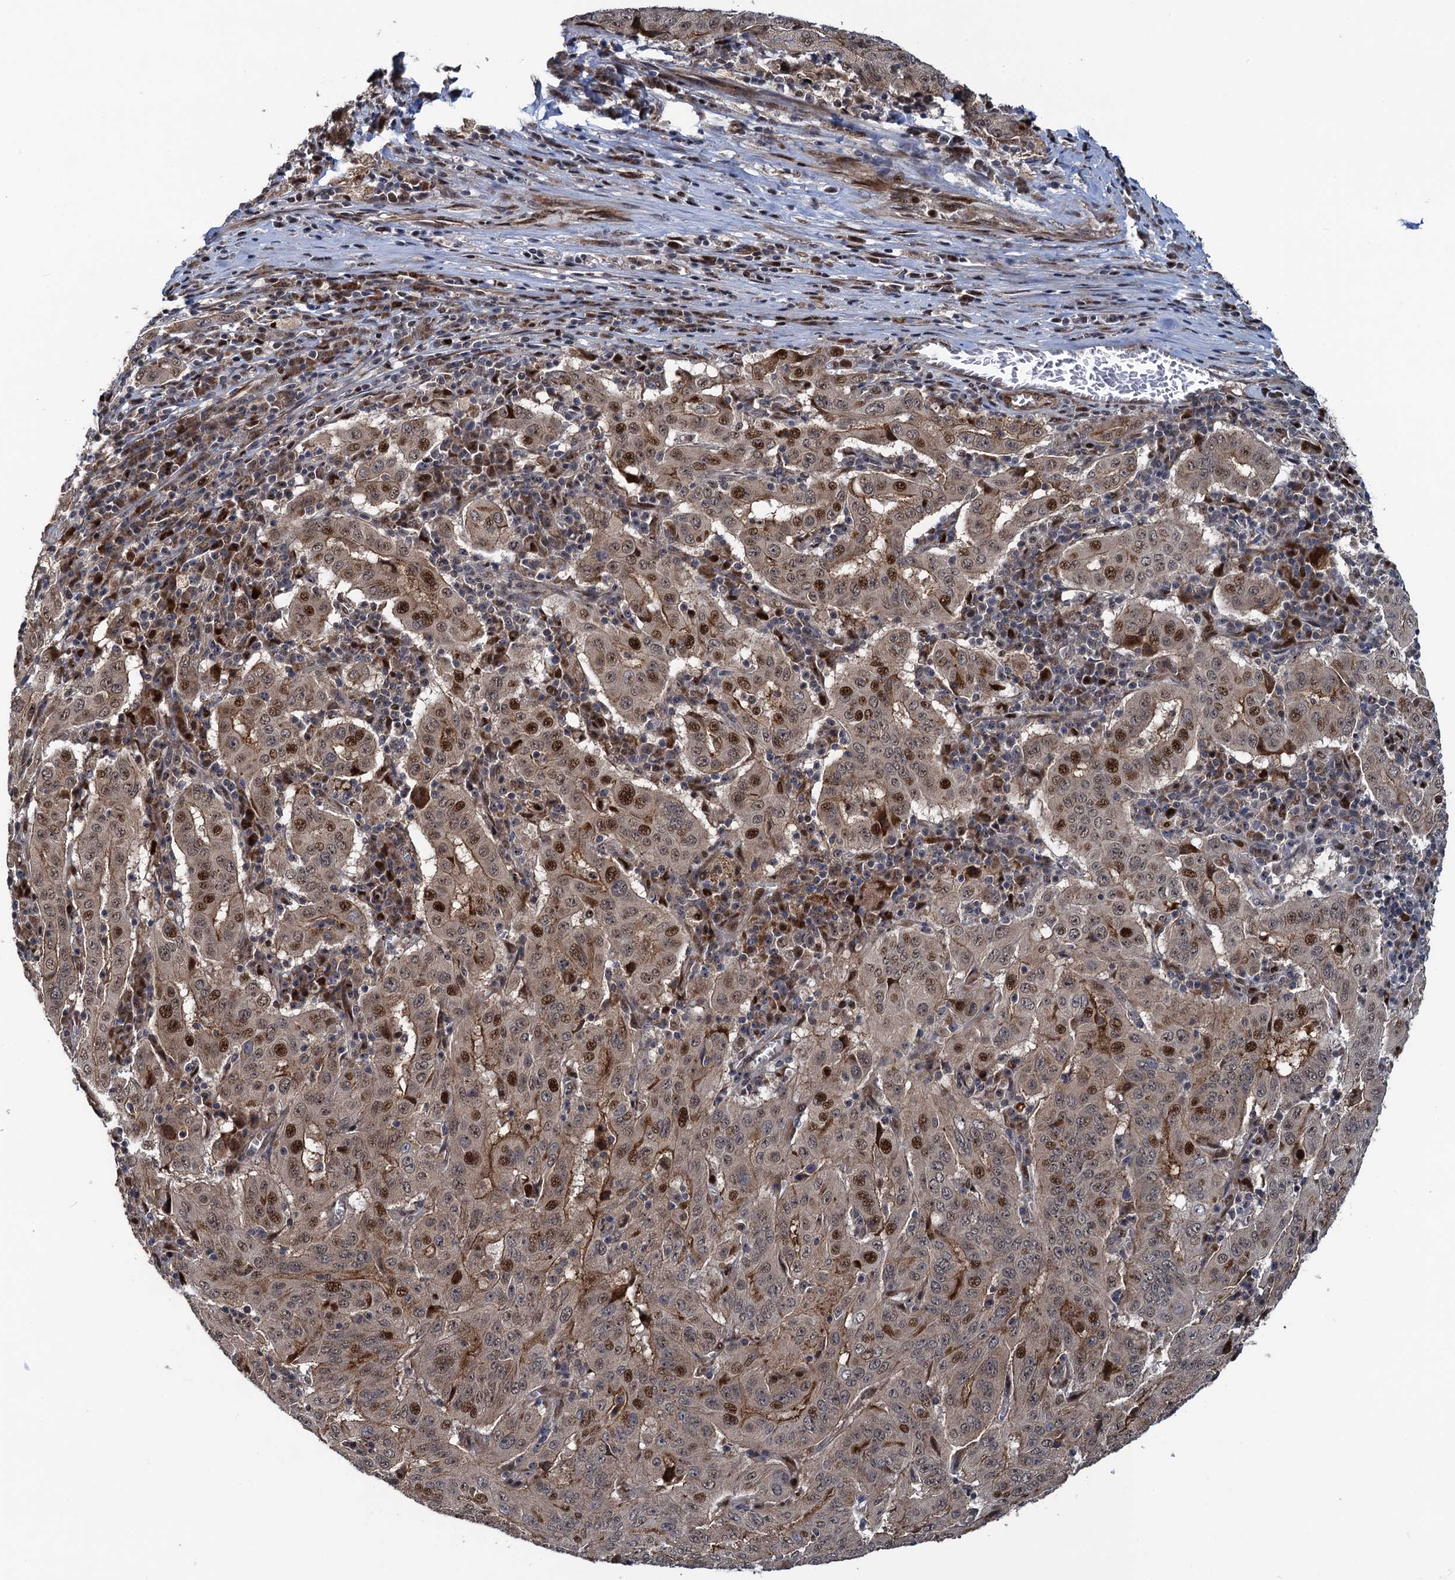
{"staining": {"intensity": "moderate", "quantity": ">75%", "location": "cytoplasmic/membranous,nuclear"}, "tissue": "pancreatic cancer", "cell_type": "Tumor cells", "image_type": "cancer", "snomed": [{"axis": "morphology", "description": "Adenocarcinoma, NOS"}, {"axis": "topography", "description": "Pancreas"}], "caption": "Pancreatic adenocarcinoma stained with immunohistochemistry demonstrates moderate cytoplasmic/membranous and nuclear expression in about >75% of tumor cells.", "gene": "ATOSA", "patient": {"sex": "male", "age": 63}}